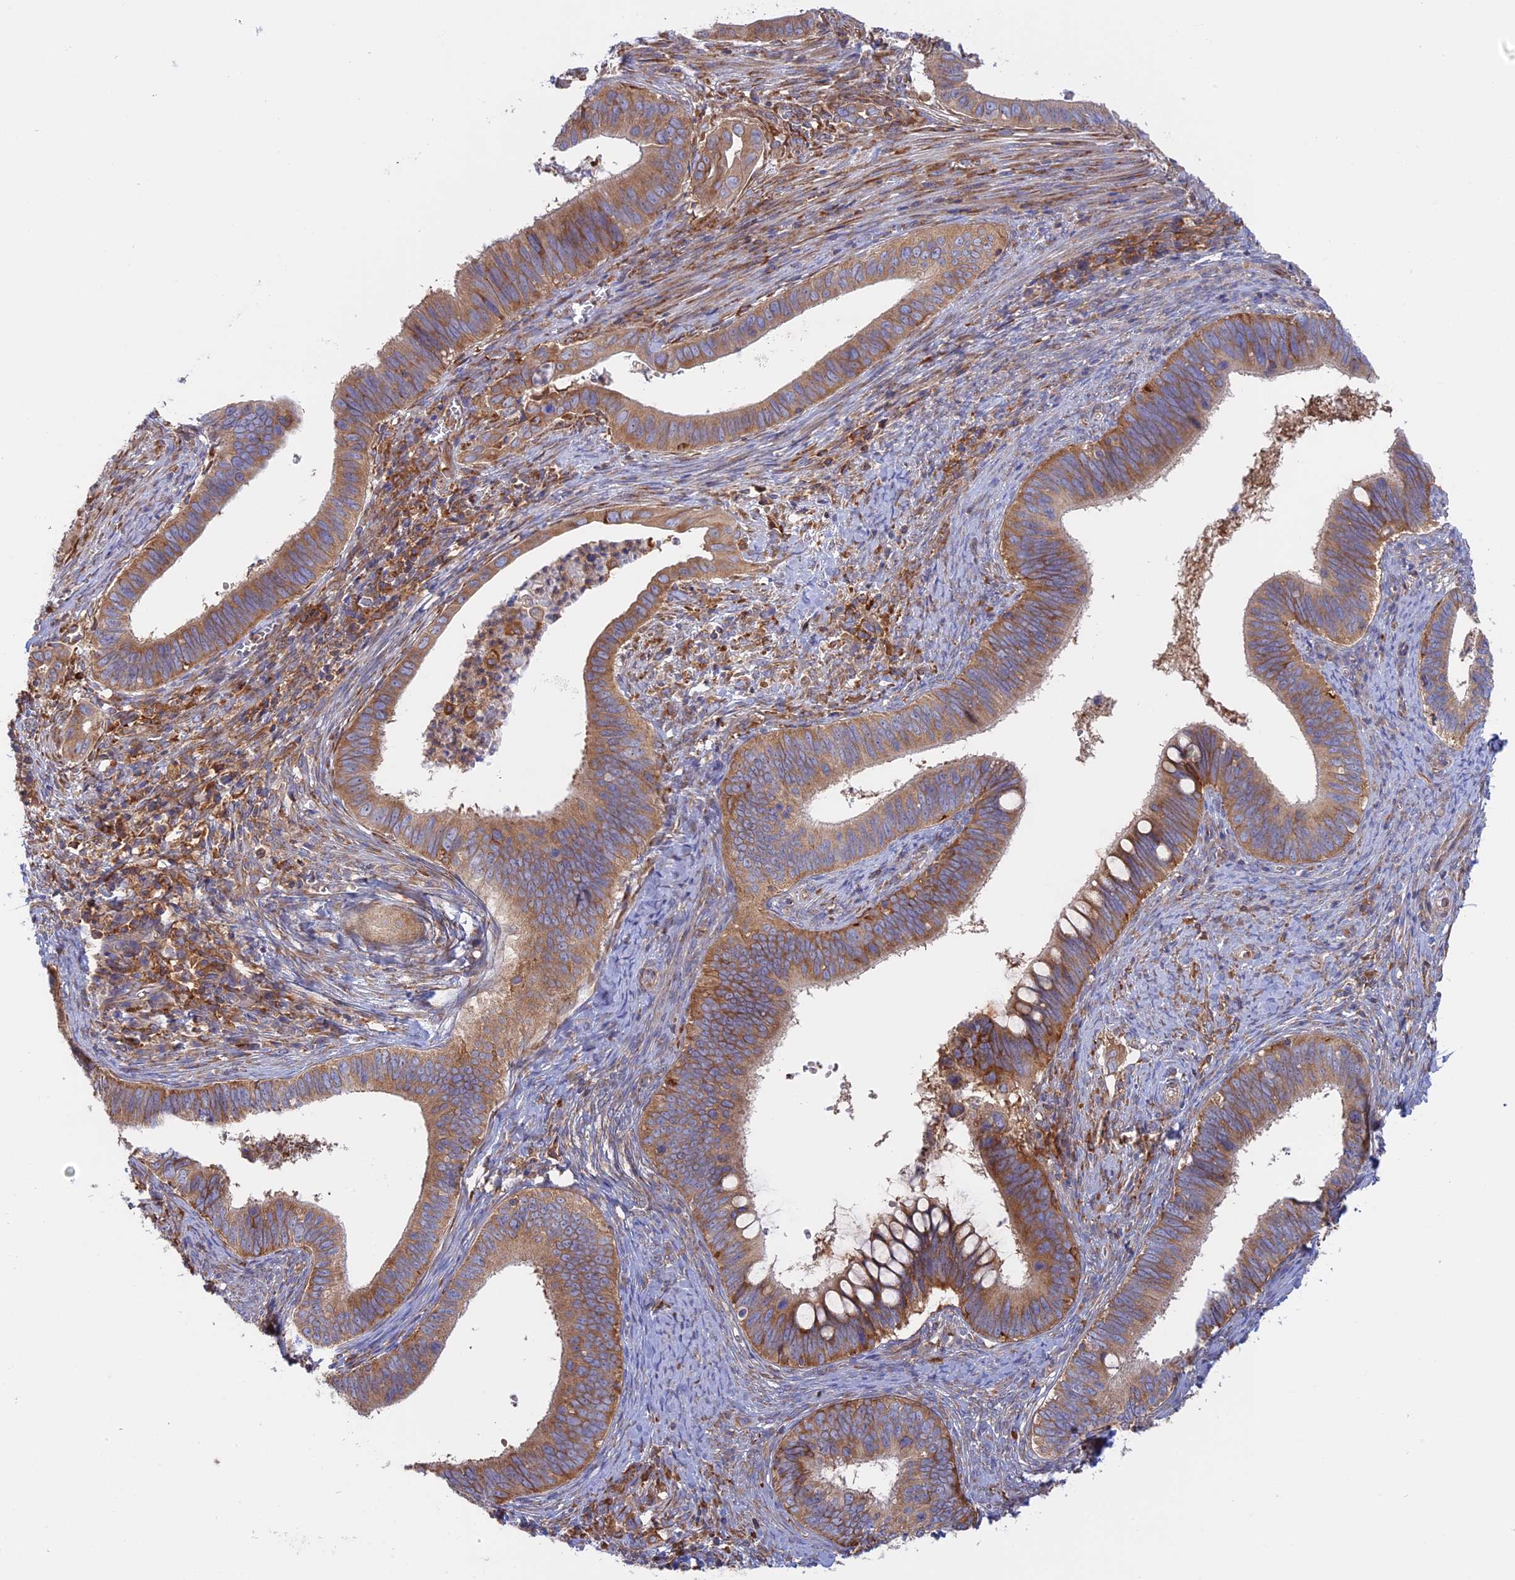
{"staining": {"intensity": "moderate", "quantity": ">75%", "location": "cytoplasmic/membranous"}, "tissue": "cervical cancer", "cell_type": "Tumor cells", "image_type": "cancer", "snomed": [{"axis": "morphology", "description": "Adenocarcinoma, NOS"}, {"axis": "topography", "description": "Cervix"}], "caption": "The micrograph shows immunohistochemical staining of cervical adenocarcinoma. There is moderate cytoplasmic/membranous staining is appreciated in about >75% of tumor cells.", "gene": "GMIP", "patient": {"sex": "female", "age": 42}}